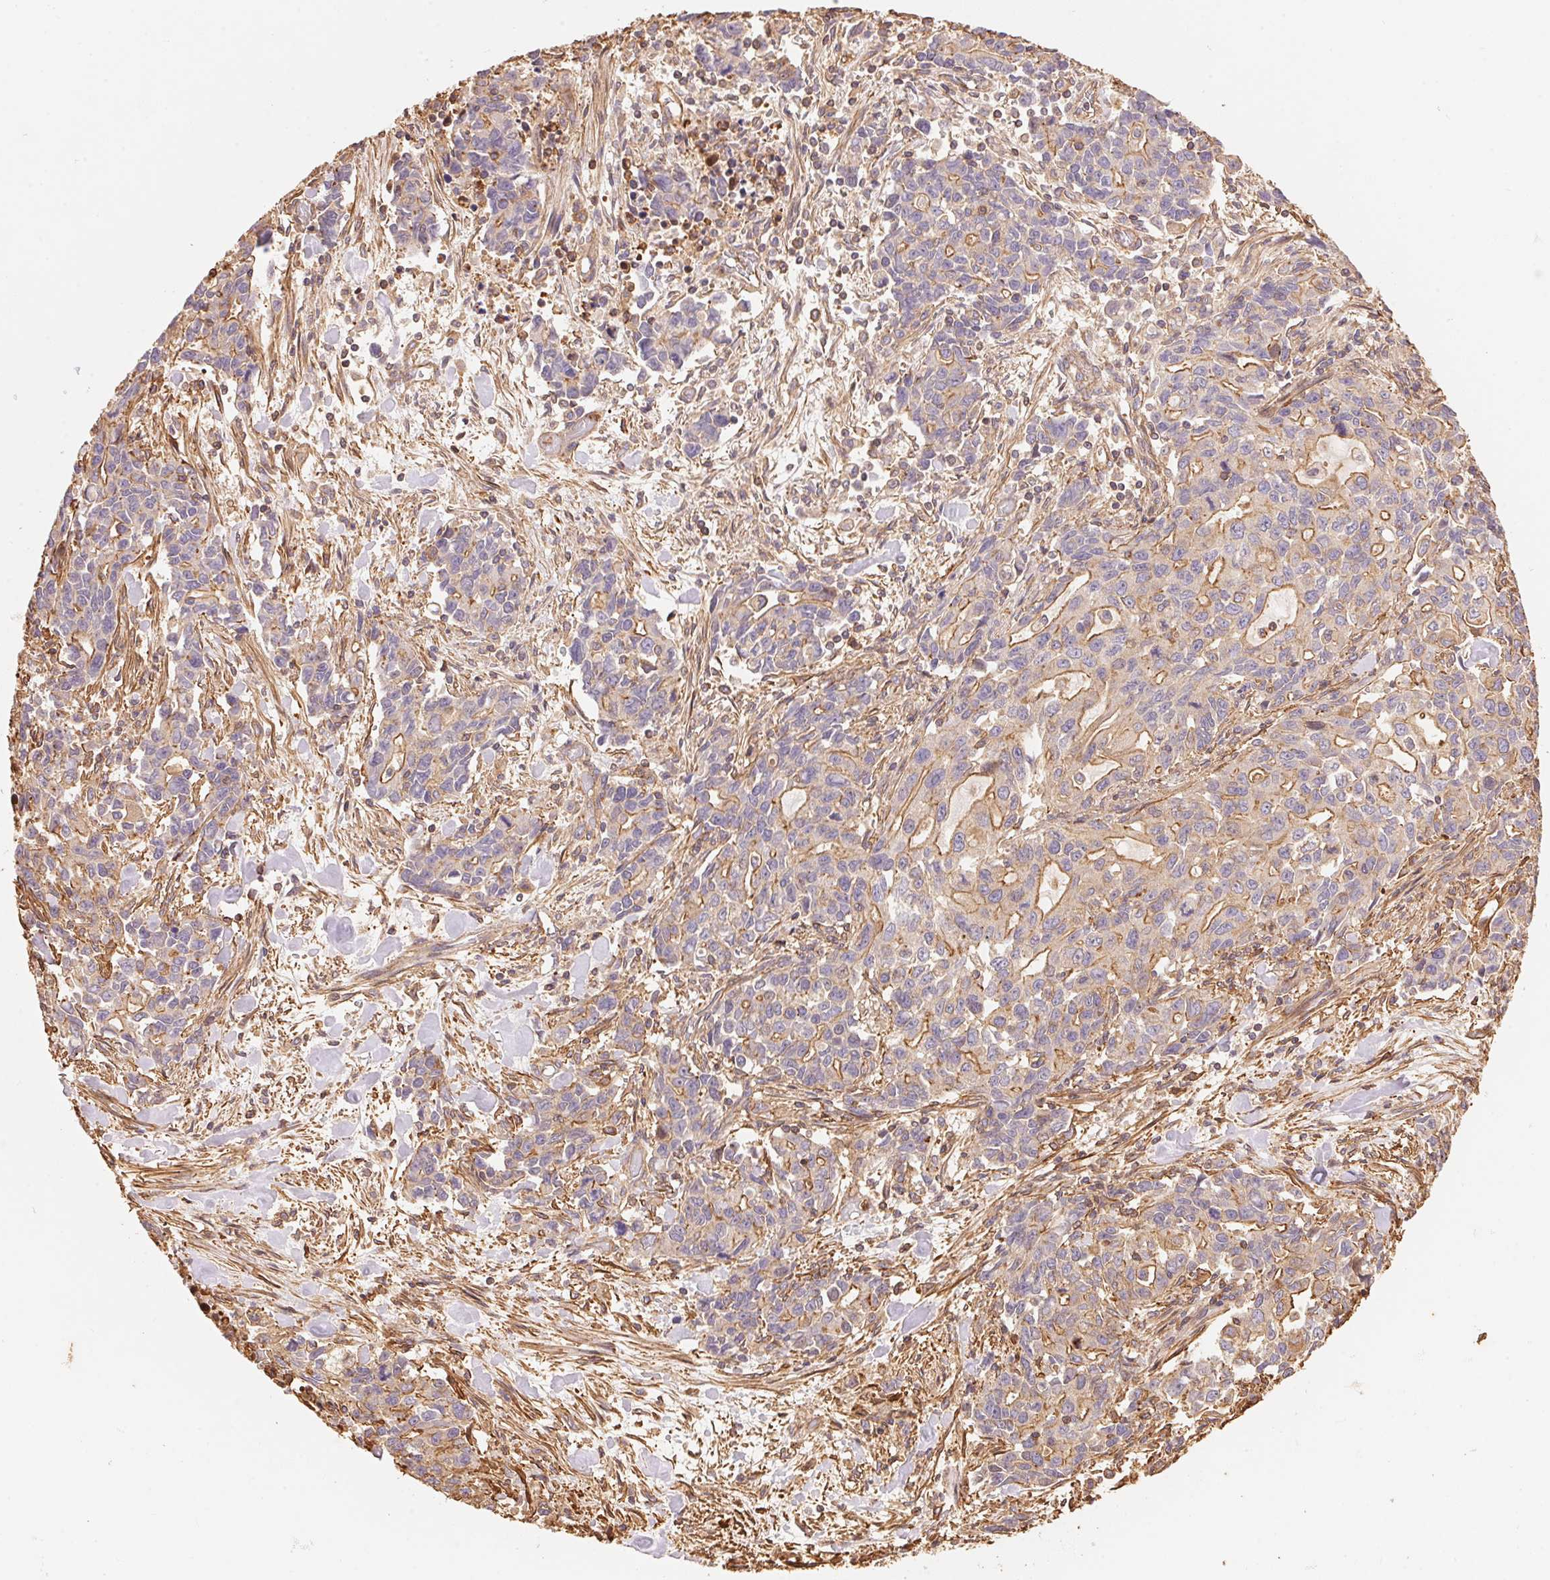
{"staining": {"intensity": "moderate", "quantity": "<25%", "location": "cytoplasmic/membranous"}, "tissue": "stomach cancer", "cell_type": "Tumor cells", "image_type": "cancer", "snomed": [{"axis": "morphology", "description": "Adenocarcinoma, NOS"}, {"axis": "topography", "description": "Stomach, upper"}], "caption": "Adenocarcinoma (stomach) stained with IHC exhibits moderate cytoplasmic/membranous staining in about <25% of tumor cells. (Brightfield microscopy of DAB IHC at high magnification).", "gene": "FRAS1", "patient": {"sex": "male", "age": 85}}